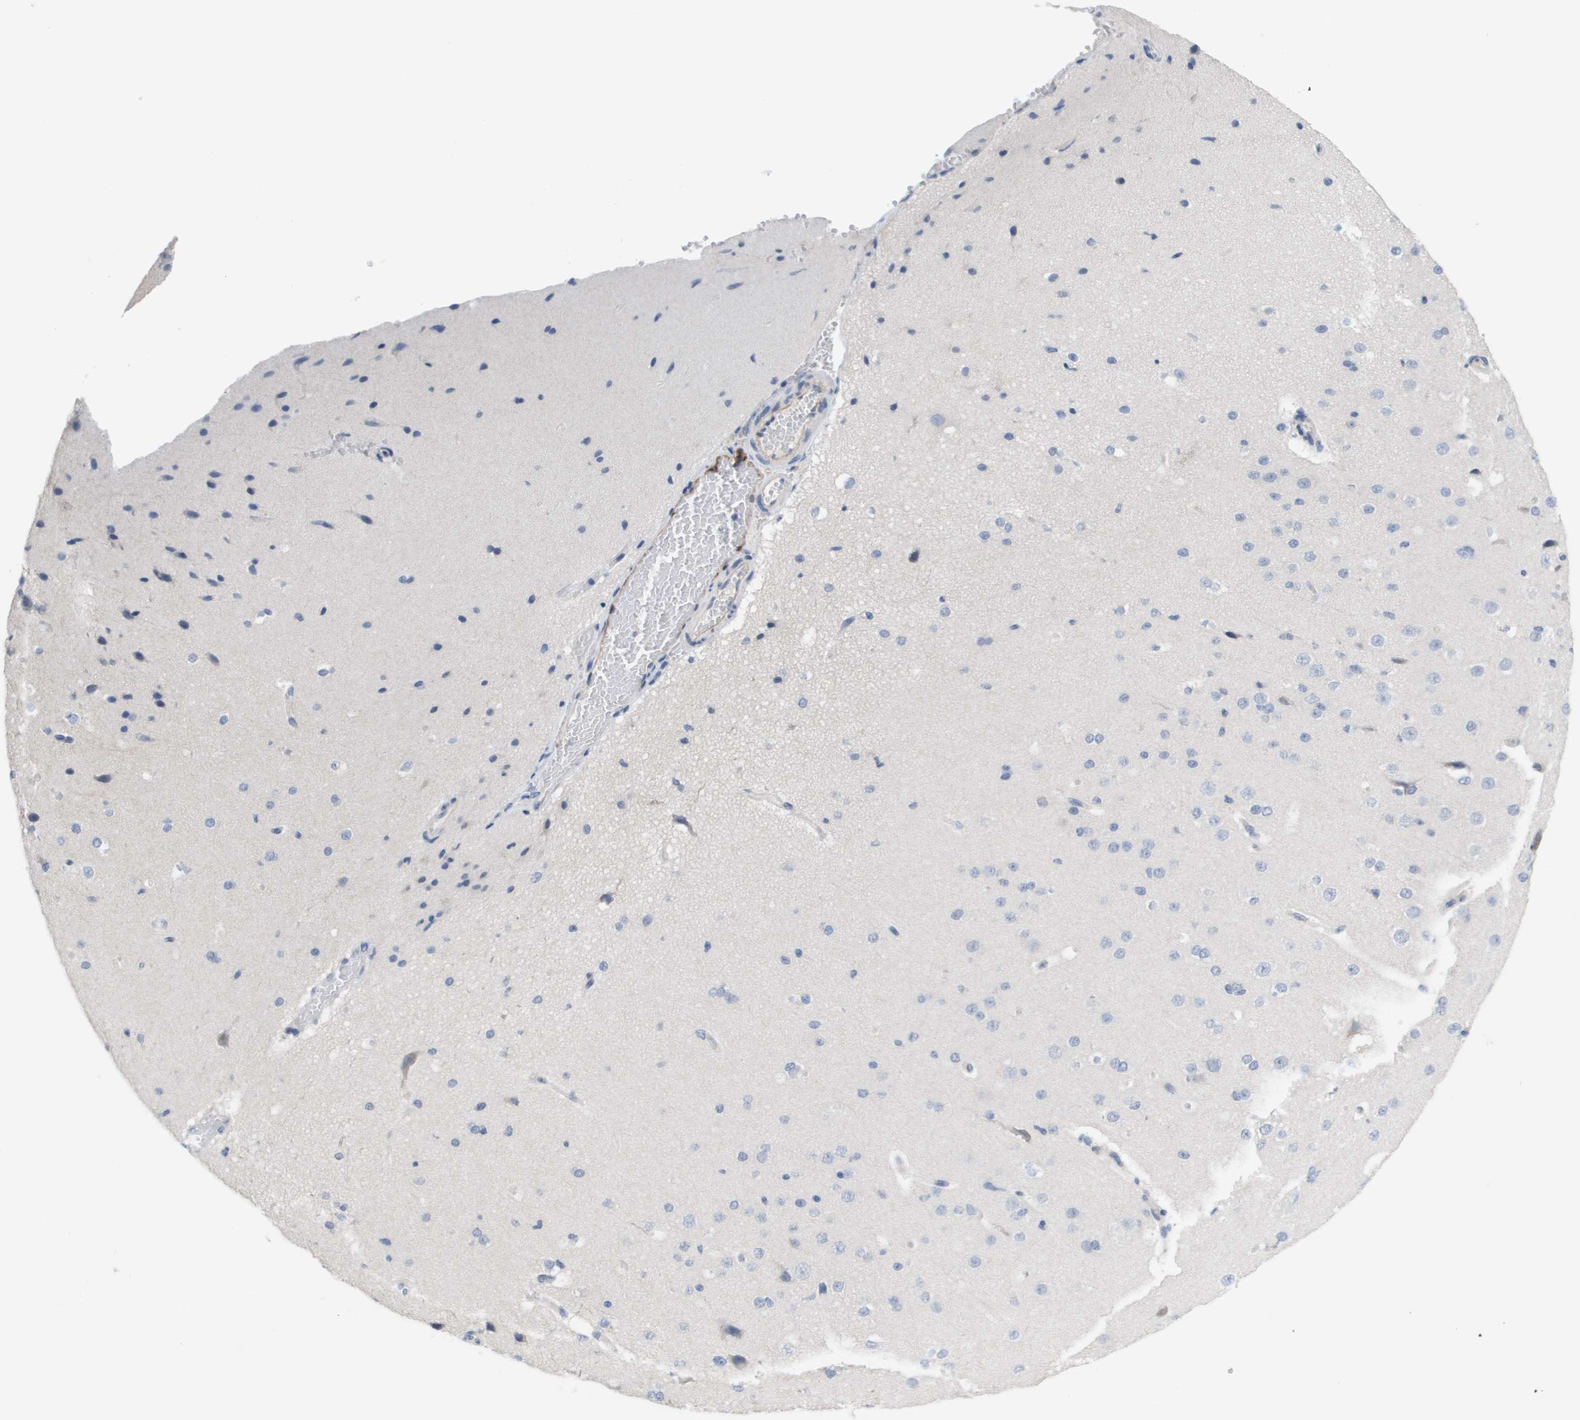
{"staining": {"intensity": "negative", "quantity": "none", "location": "none"}, "tissue": "cerebral cortex", "cell_type": "Endothelial cells", "image_type": "normal", "snomed": [{"axis": "morphology", "description": "Normal tissue, NOS"}, {"axis": "morphology", "description": "Developmental malformation"}, {"axis": "topography", "description": "Cerebral cortex"}], "caption": "This is a histopathology image of IHC staining of normal cerebral cortex, which shows no staining in endothelial cells.", "gene": "ANGPT2", "patient": {"sex": "female", "age": 30}}